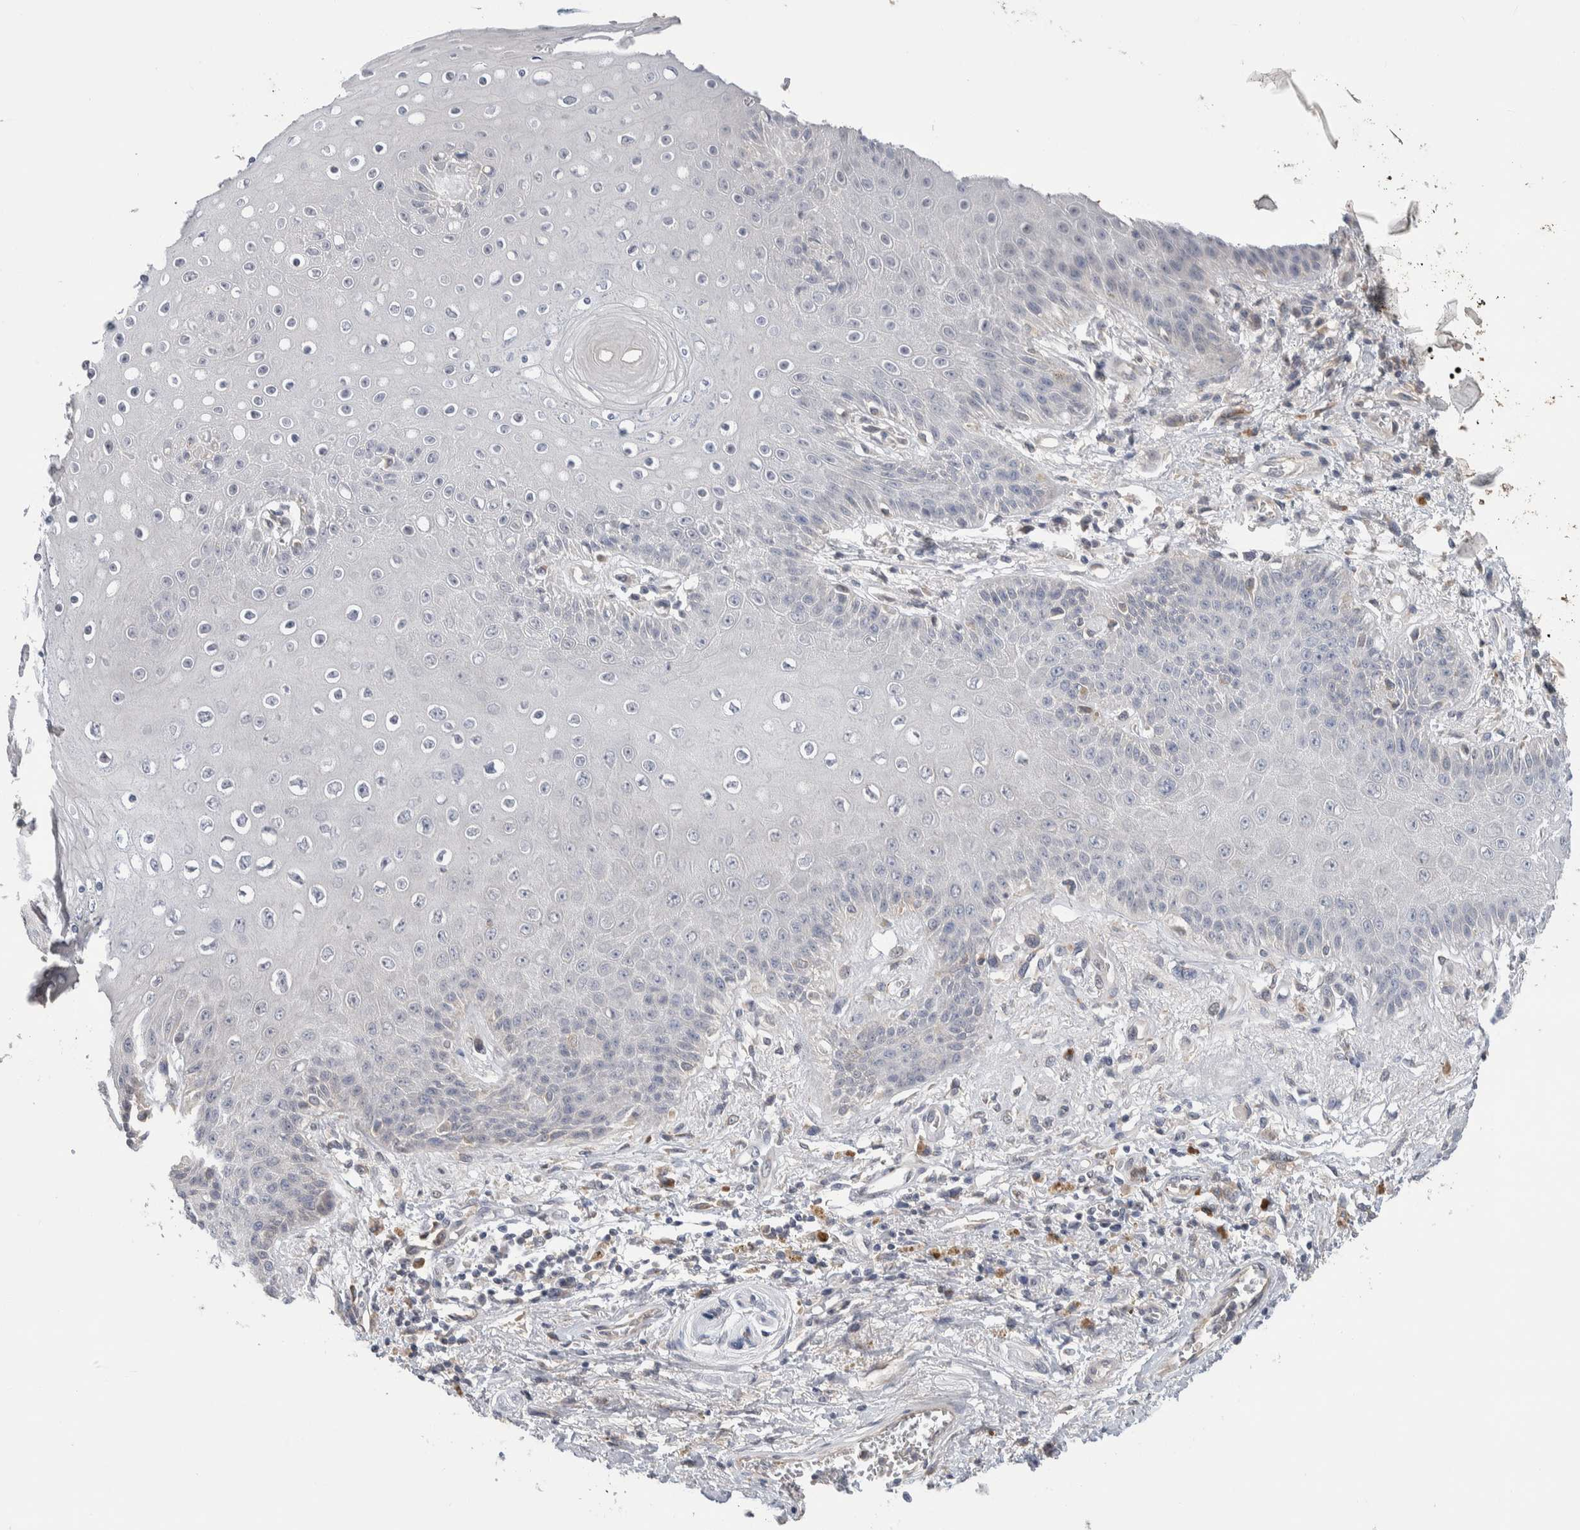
{"staining": {"intensity": "negative", "quantity": "none", "location": "none"}, "tissue": "skin", "cell_type": "Epidermal cells", "image_type": "normal", "snomed": [{"axis": "morphology", "description": "Normal tissue, NOS"}, {"axis": "topography", "description": "Anal"}], "caption": "IHC of normal human skin displays no positivity in epidermal cells.", "gene": "RUSF1", "patient": {"sex": "female", "age": 46}}